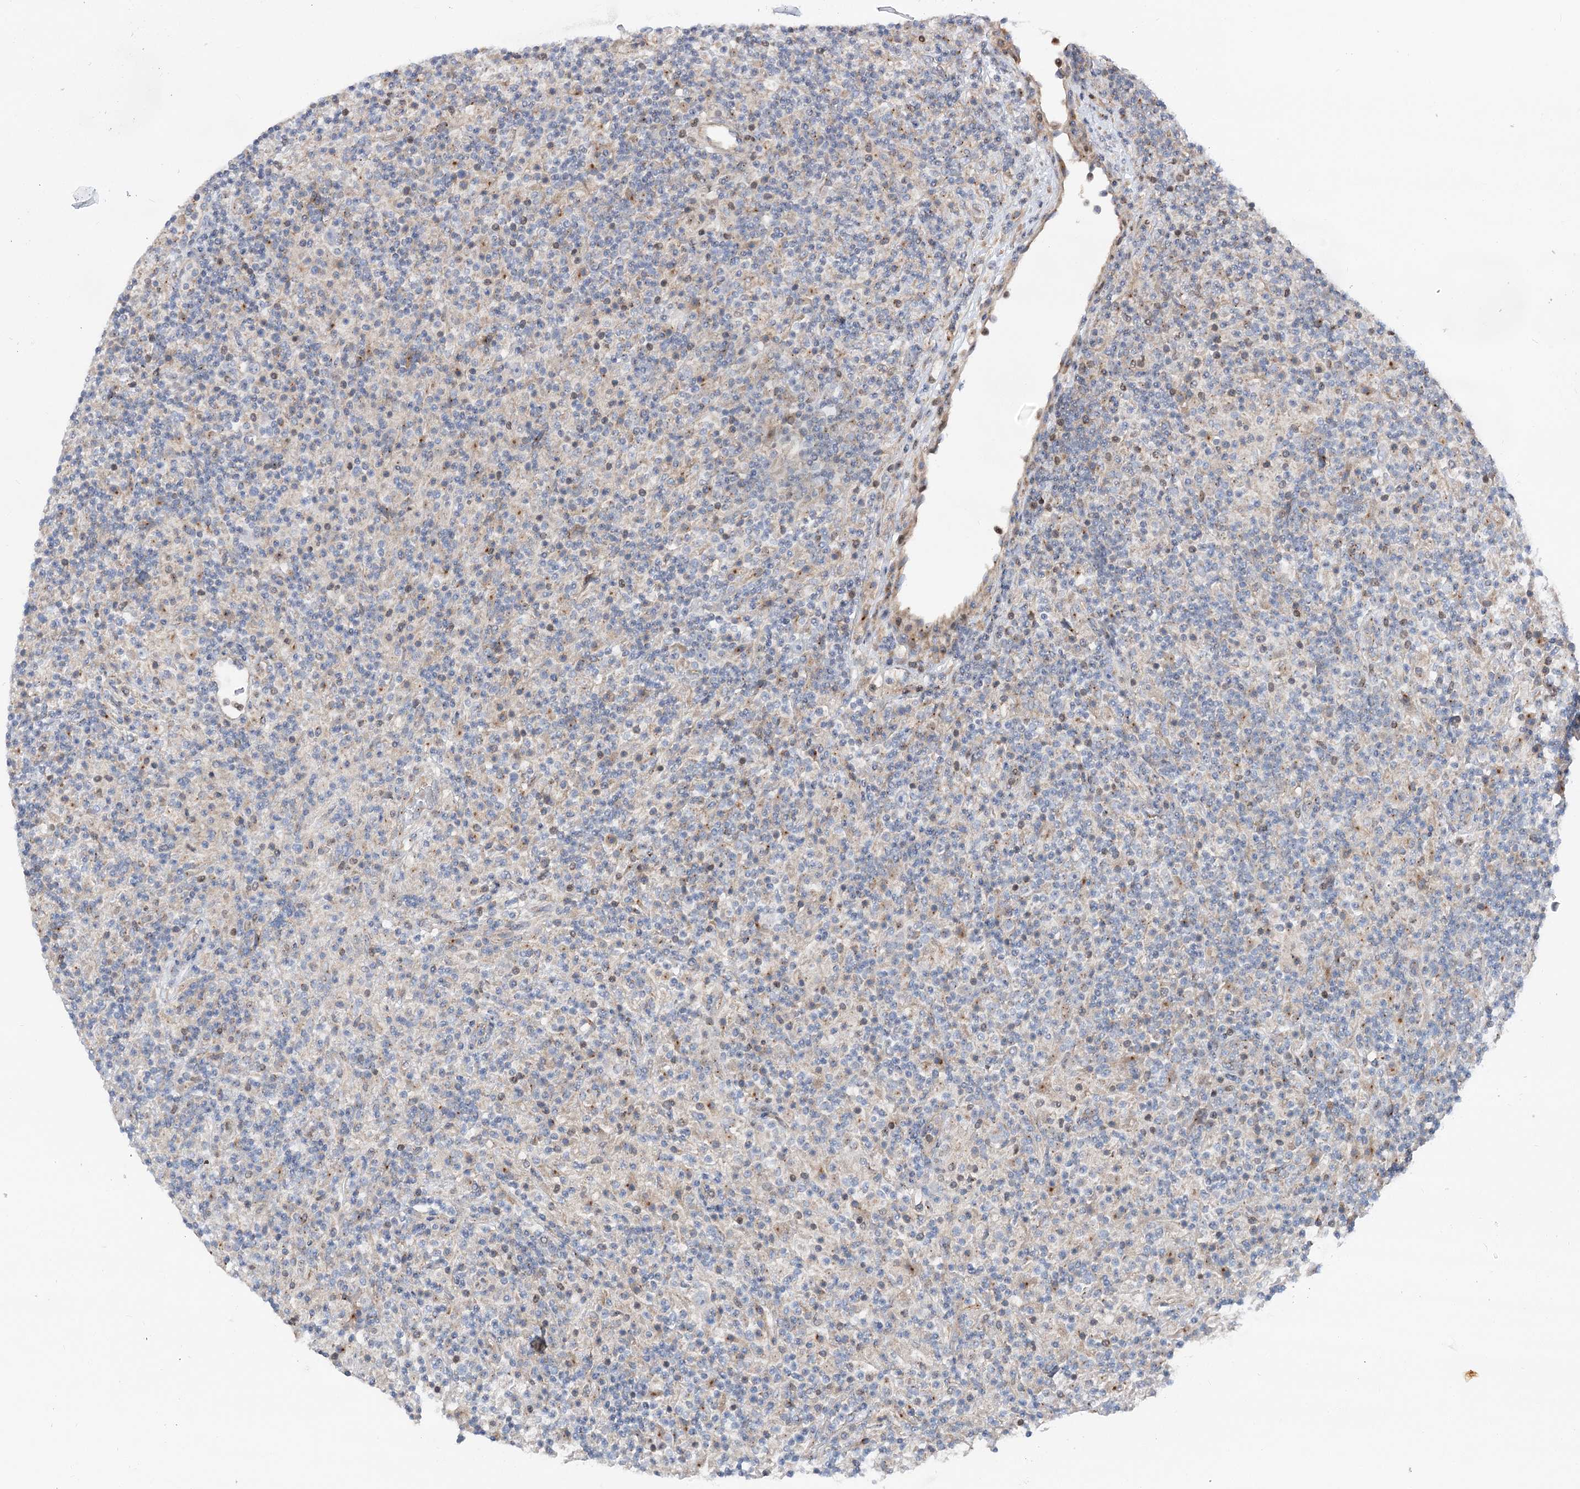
{"staining": {"intensity": "negative", "quantity": "none", "location": "none"}, "tissue": "lymphoma", "cell_type": "Tumor cells", "image_type": "cancer", "snomed": [{"axis": "morphology", "description": "Hodgkin's disease, NOS"}, {"axis": "topography", "description": "Lymph node"}], "caption": "High magnification brightfield microscopy of Hodgkin's disease stained with DAB (brown) and counterstained with hematoxylin (blue): tumor cells show no significant staining.", "gene": "SCN11A", "patient": {"sex": "male", "age": 70}}